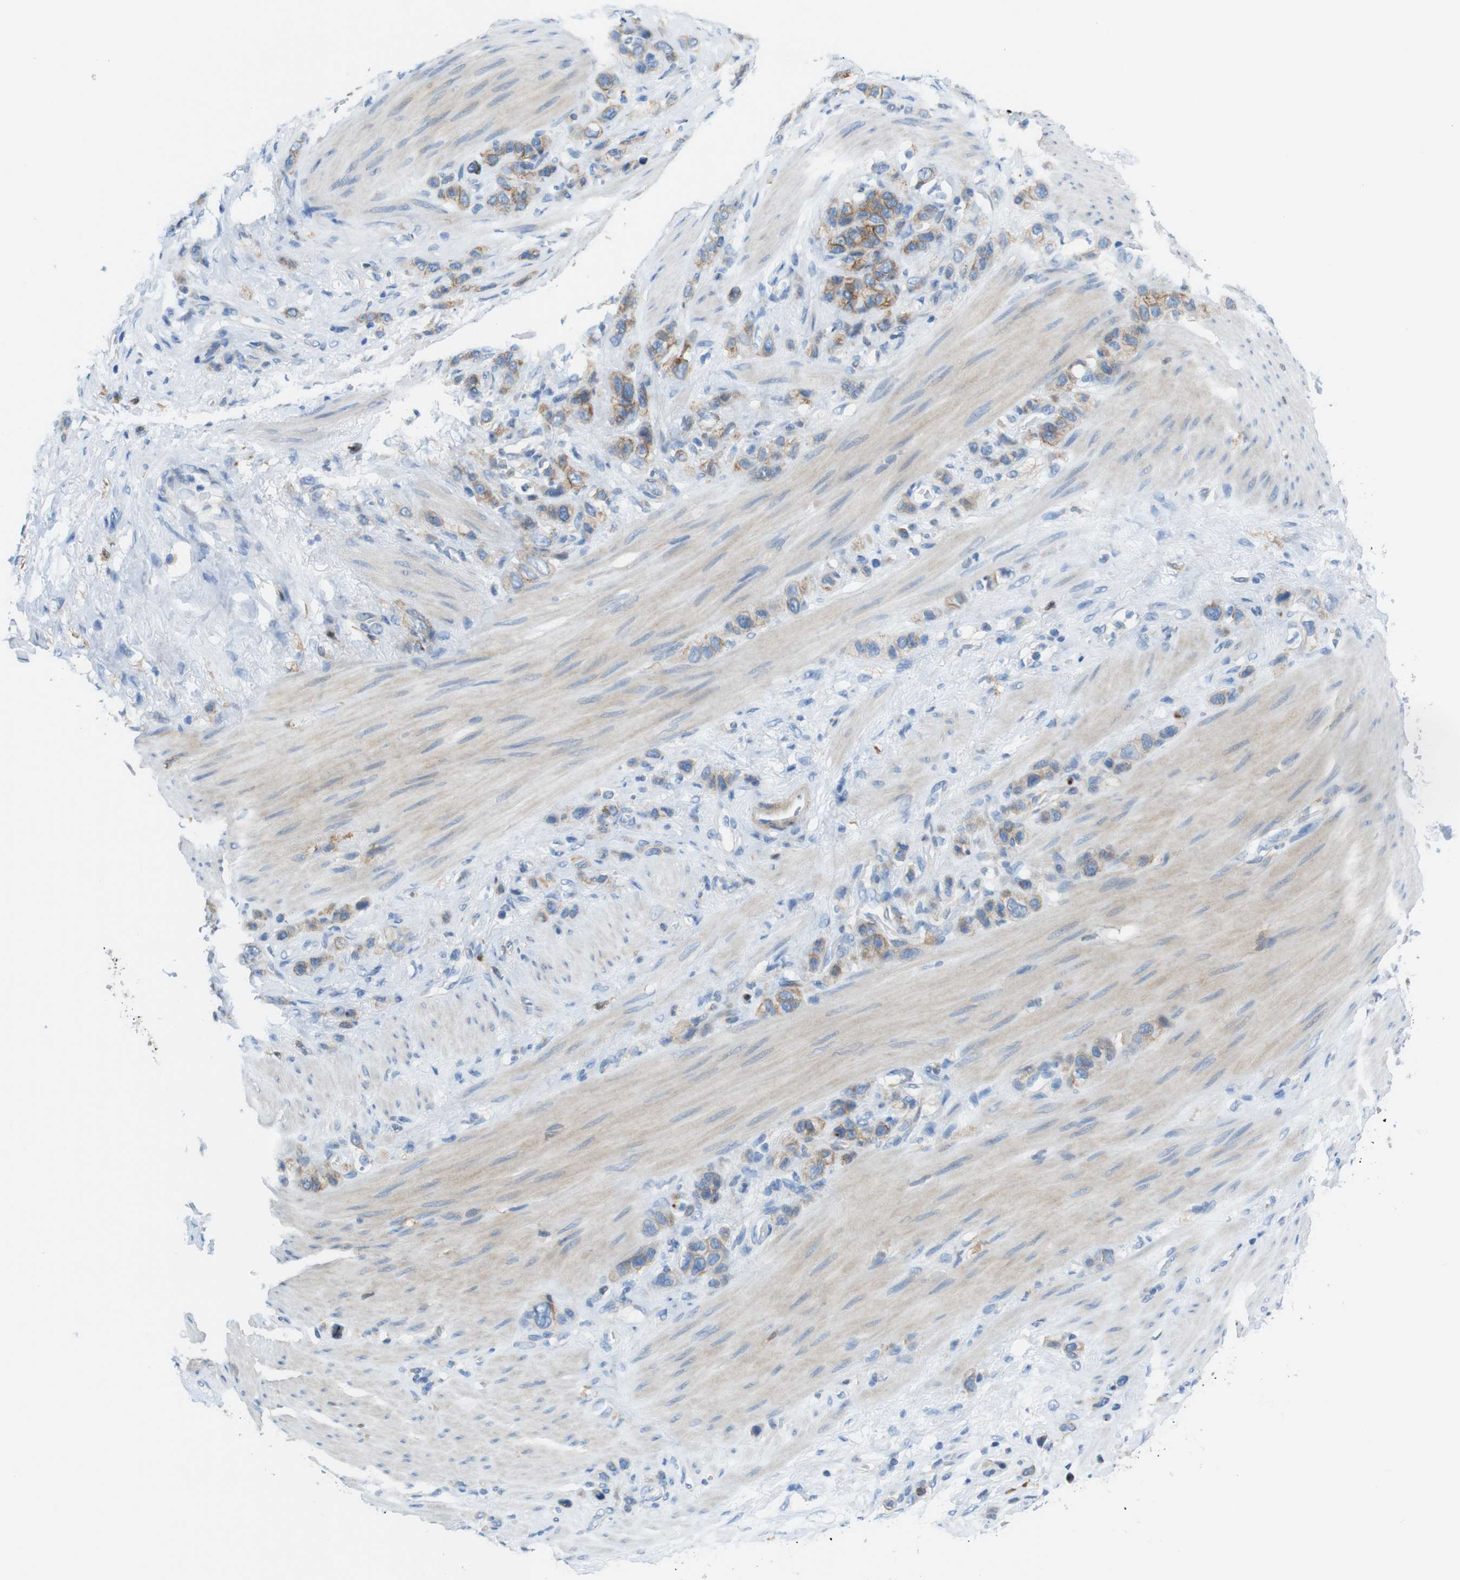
{"staining": {"intensity": "moderate", "quantity": "25%-75%", "location": "cytoplasmic/membranous"}, "tissue": "stomach cancer", "cell_type": "Tumor cells", "image_type": "cancer", "snomed": [{"axis": "morphology", "description": "Adenocarcinoma, NOS"}, {"axis": "morphology", "description": "Adenocarcinoma, High grade"}, {"axis": "topography", "description": "Stomach, upper"}, {"axis": "topography", "description": "Stomach, lower"}], "caption": "About 25%-75% of tumor cells in human stomach cancer (high-grade adenocarcinoma) reveal moderate cytoplasmic/membranous protein staining as visualized by brown immunohistochemical staining.", "gene": "CLMN", "patient": {"sex": "female", "age": 65}}